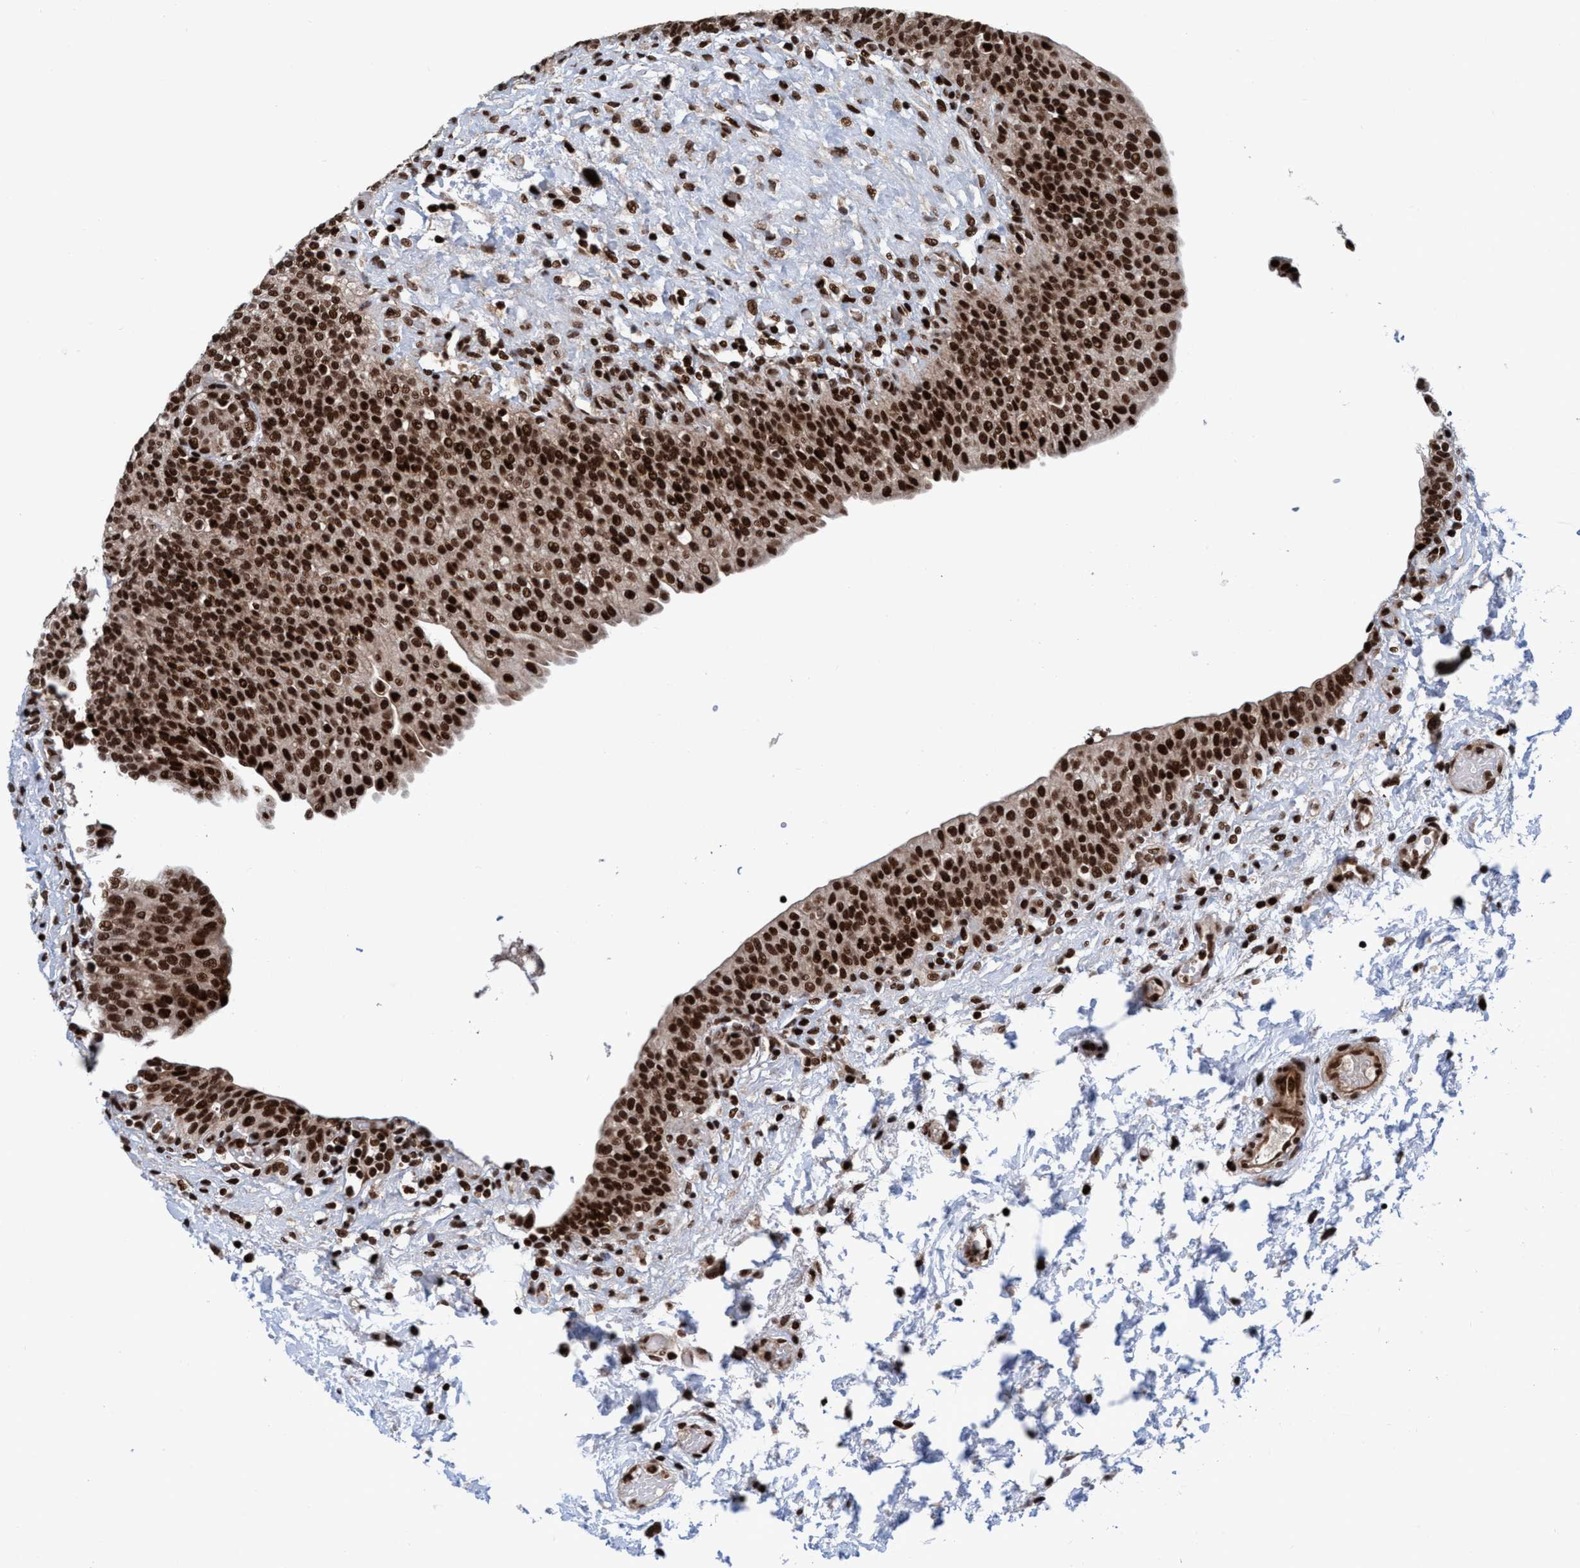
{"staining": {"intensity": "strong", "quantity": ">75%", "location": "nuclear"}, "tissue": "urinary bladder", "cell_type": "Urothelial cells", "image_type": "normal", "snomed": [{"axis": "morphology", "description": "Normal tissue, NOS"}, {"axis": "topography", "description": "Urinary bladder"}], "caption": "Unremarkable urinary bladder demonstrates strong nuclear positivity in about >75% of urothelial cells.", "gene": "TOPBP1", "patient": {"sex": "male", "age": 55}}